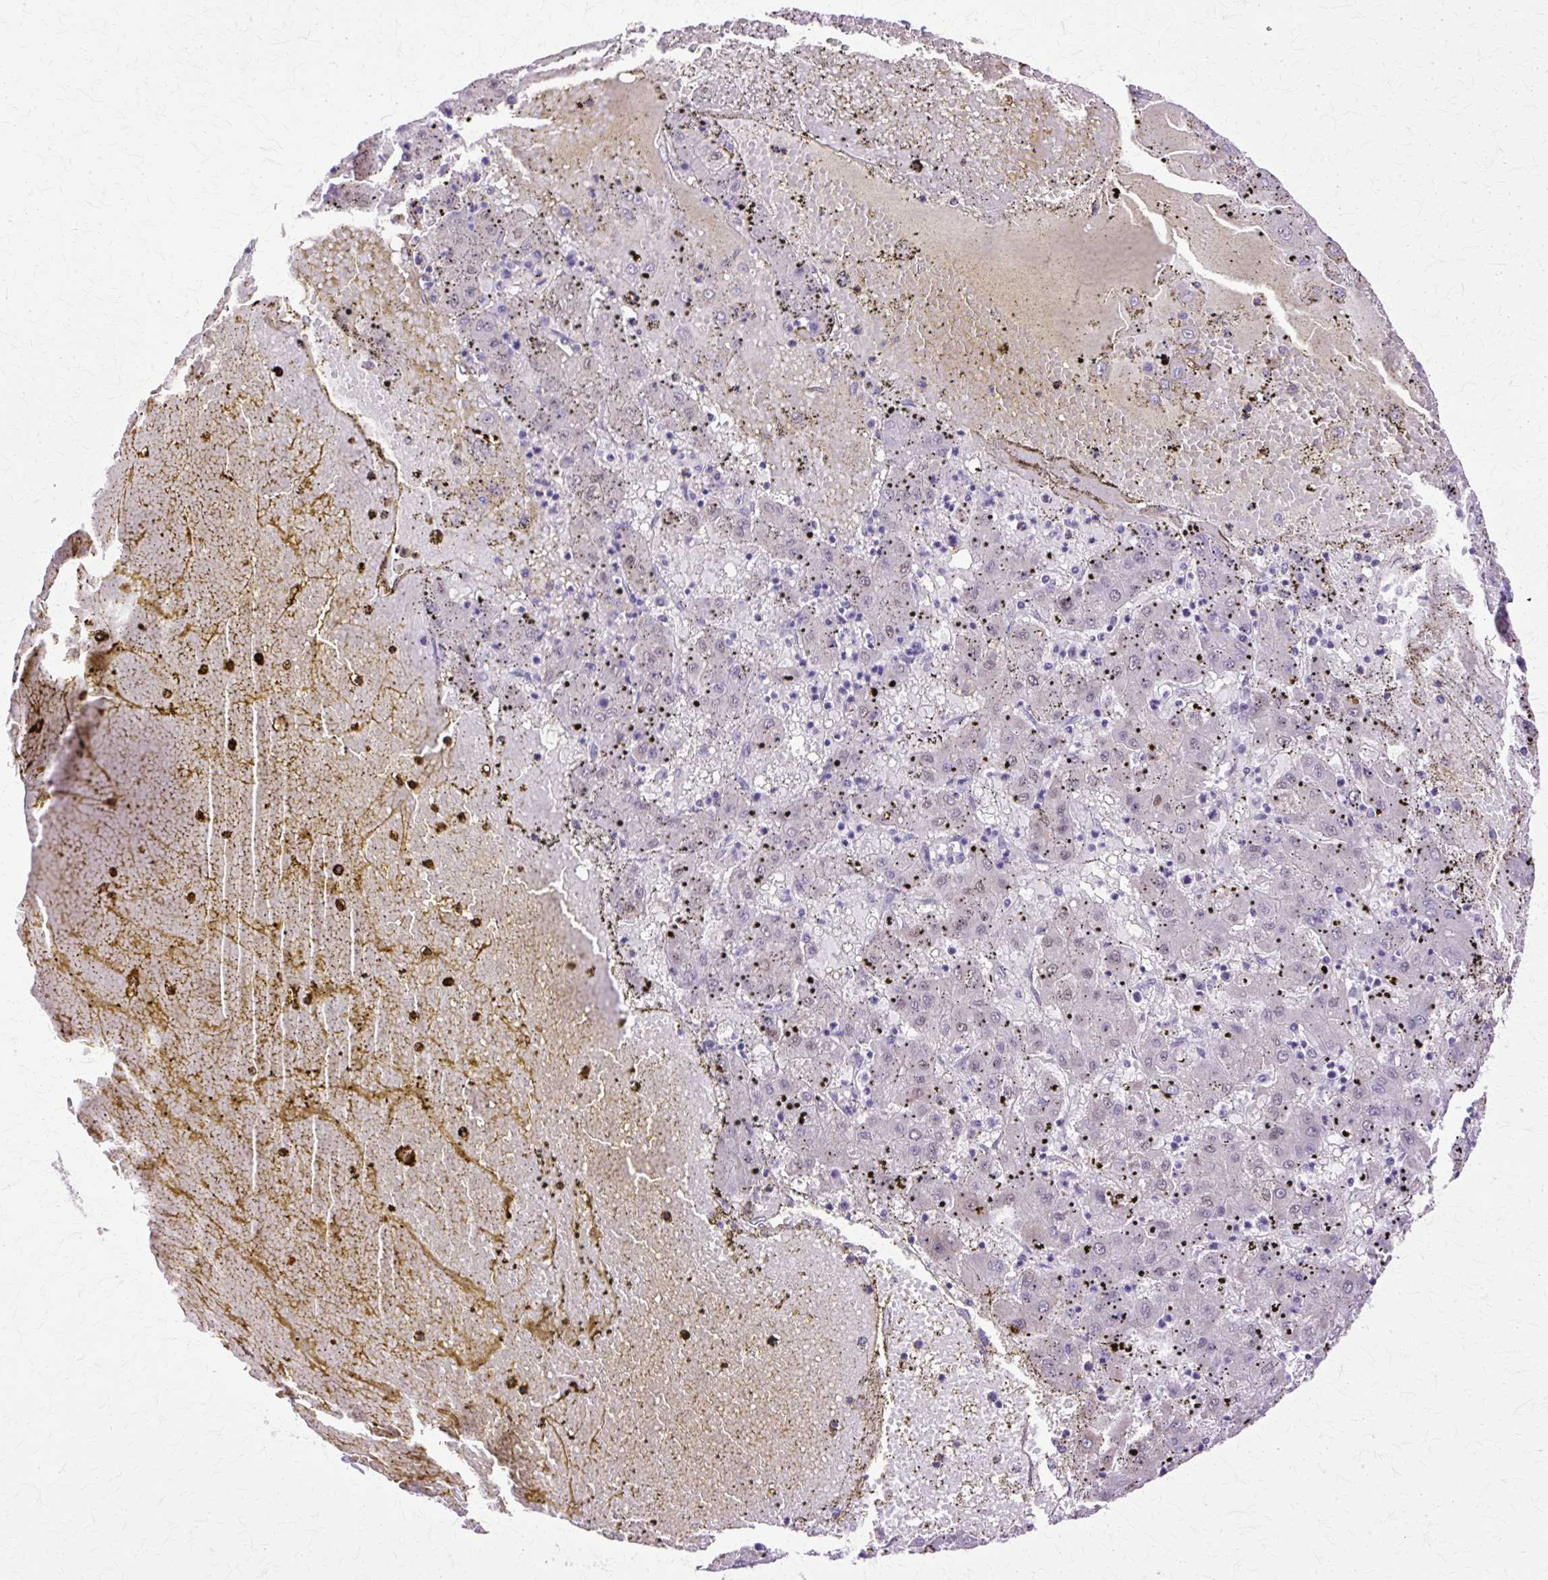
{"staining": {"intensity": "weak", "quantity": "<25%", "location": "nuclear"}, "tissue": "liver cancer", "cell_type": "Tumor cells", "image_type": "cancer", "snomed": [{"axis": "morphology", "description": "Carcinoma, Hepatocellular, NOS"}, {"axis": "topography", "description": "Liver"}], "caption": "Immunohistochemistry (IHC) histopathology image of human liver hepatocellular carcinoma stained for a protein (brown), which shows no staining in tumor cells. (Stains: DAB (3,3'-diaminobenzidine) immunohistochemistry (IHC) with hematoxylin counter stain, Microscopy: brightfield microscopy at high magnification).", "gene": "HSPA8", "patient": {"sex": "male", "age": 72}}